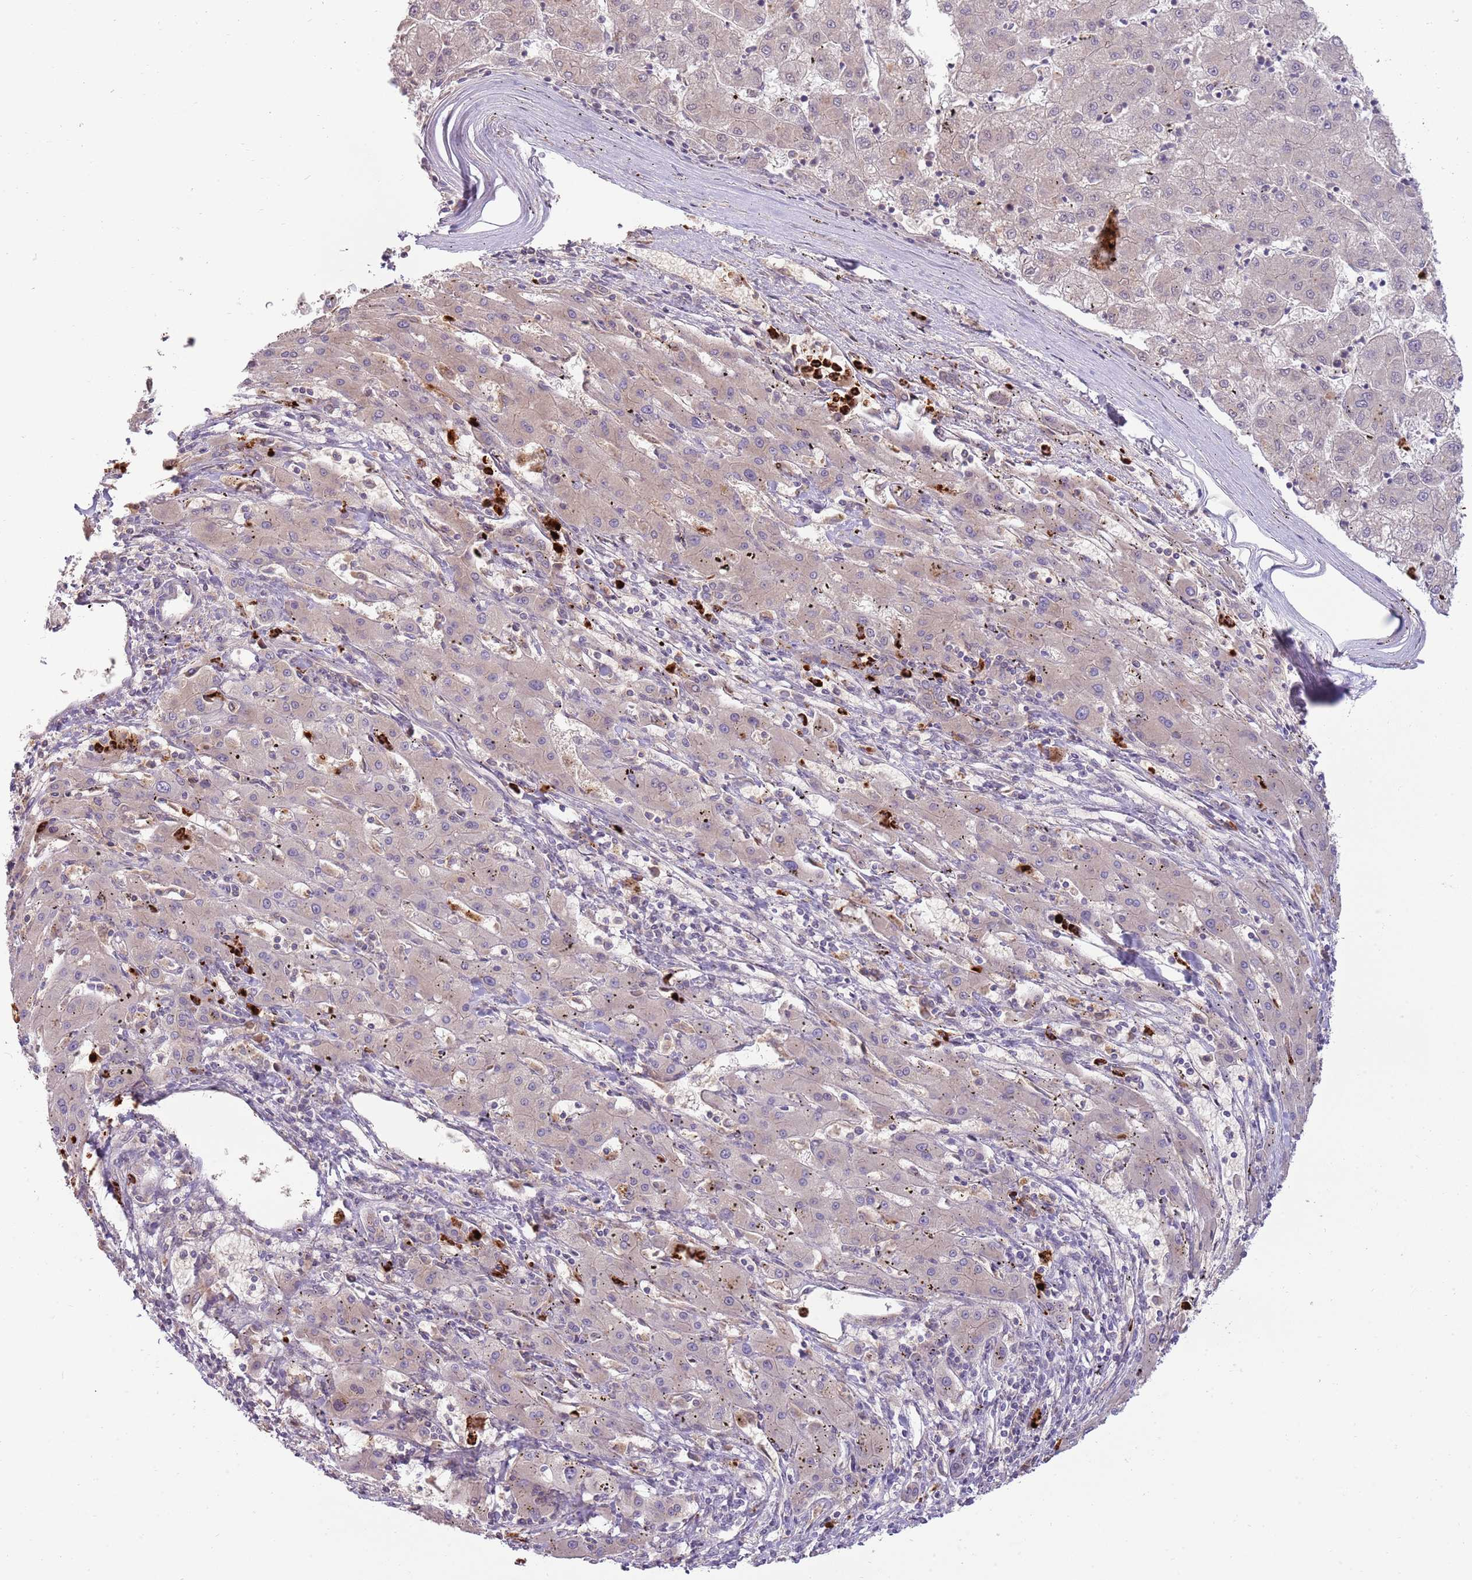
{"staining": {"intensity": "negative", "quantity": "none", "location": "none"}, "tissue": "liver cancer", "cell_type": "Tumor cells", "image_type": "cancer", "snomed": [{"axis": "morphology", "description": "Carcinoma, Hepatocellular, NOS"}, {"axis": "topography", "description": "Liver"}], "caption": "Tumor cells are negative for protein expression in human liver hepatocellular carcinoma.", "gene": "NBPF6", "patient": {"sex": "male", "age": 72}}